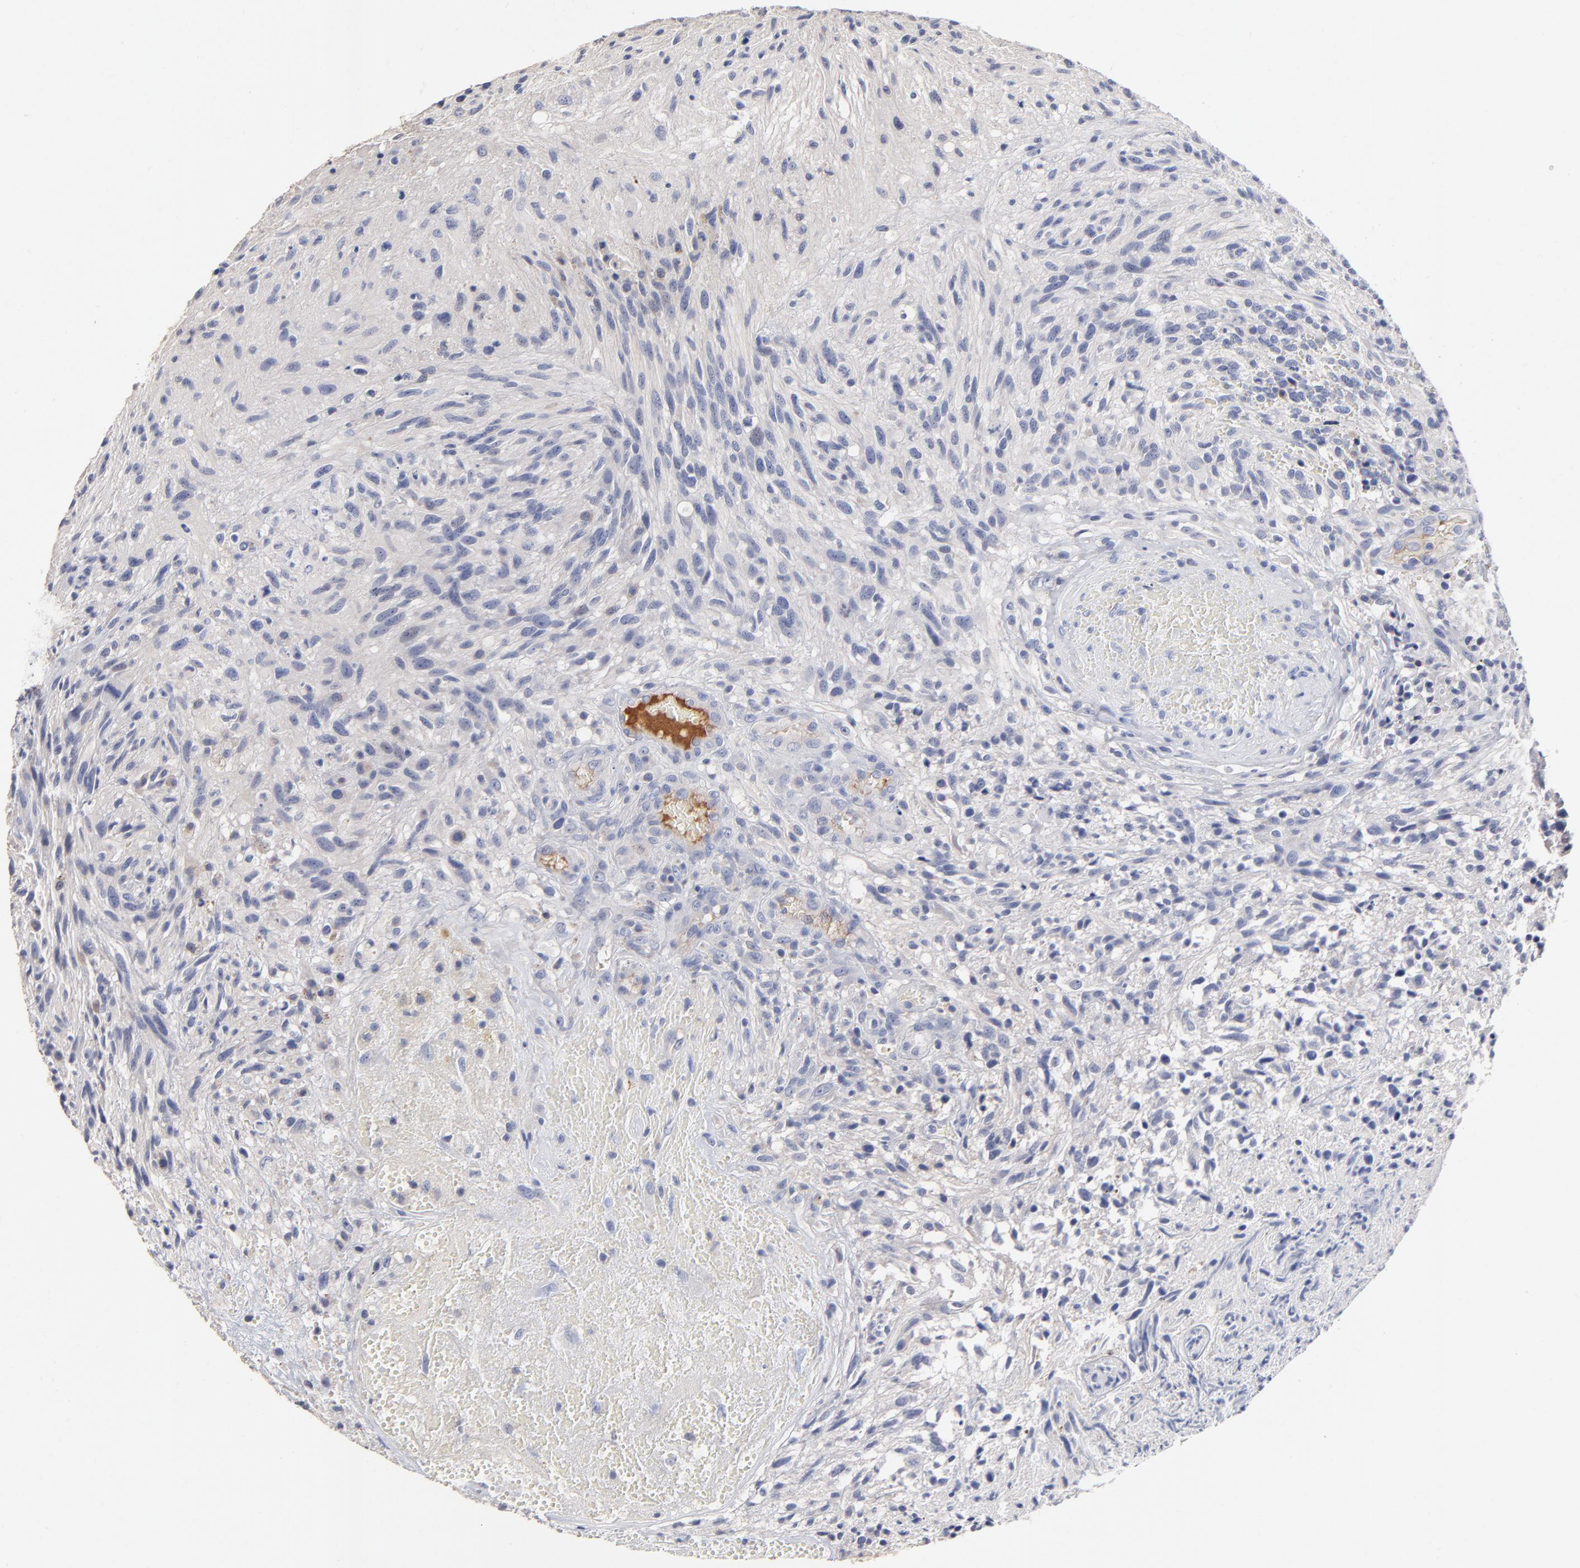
{"staining": {"intensity": "negative", "quantity": "none", "location": "none"}, "tissue": "glioma", "cell_type": "Tumor cells", "image_type": "cancer", "snomed": [{"axis": "morphology", "description": "Normal tissue, NOS"}, {"axis": "morphology", "description": "Glioma, malignant, High grade"}, {"axis": "topography", "description": "Cerebral cortex"}], "caption": "Immunohistochemistry (IHC) micrograph of neoplastic tissue: glioma stained with DAB displays no significant protein positivity in tumor cells.", "gene": "TRAT1", "patient": {"sex": "male", "age": 75}}